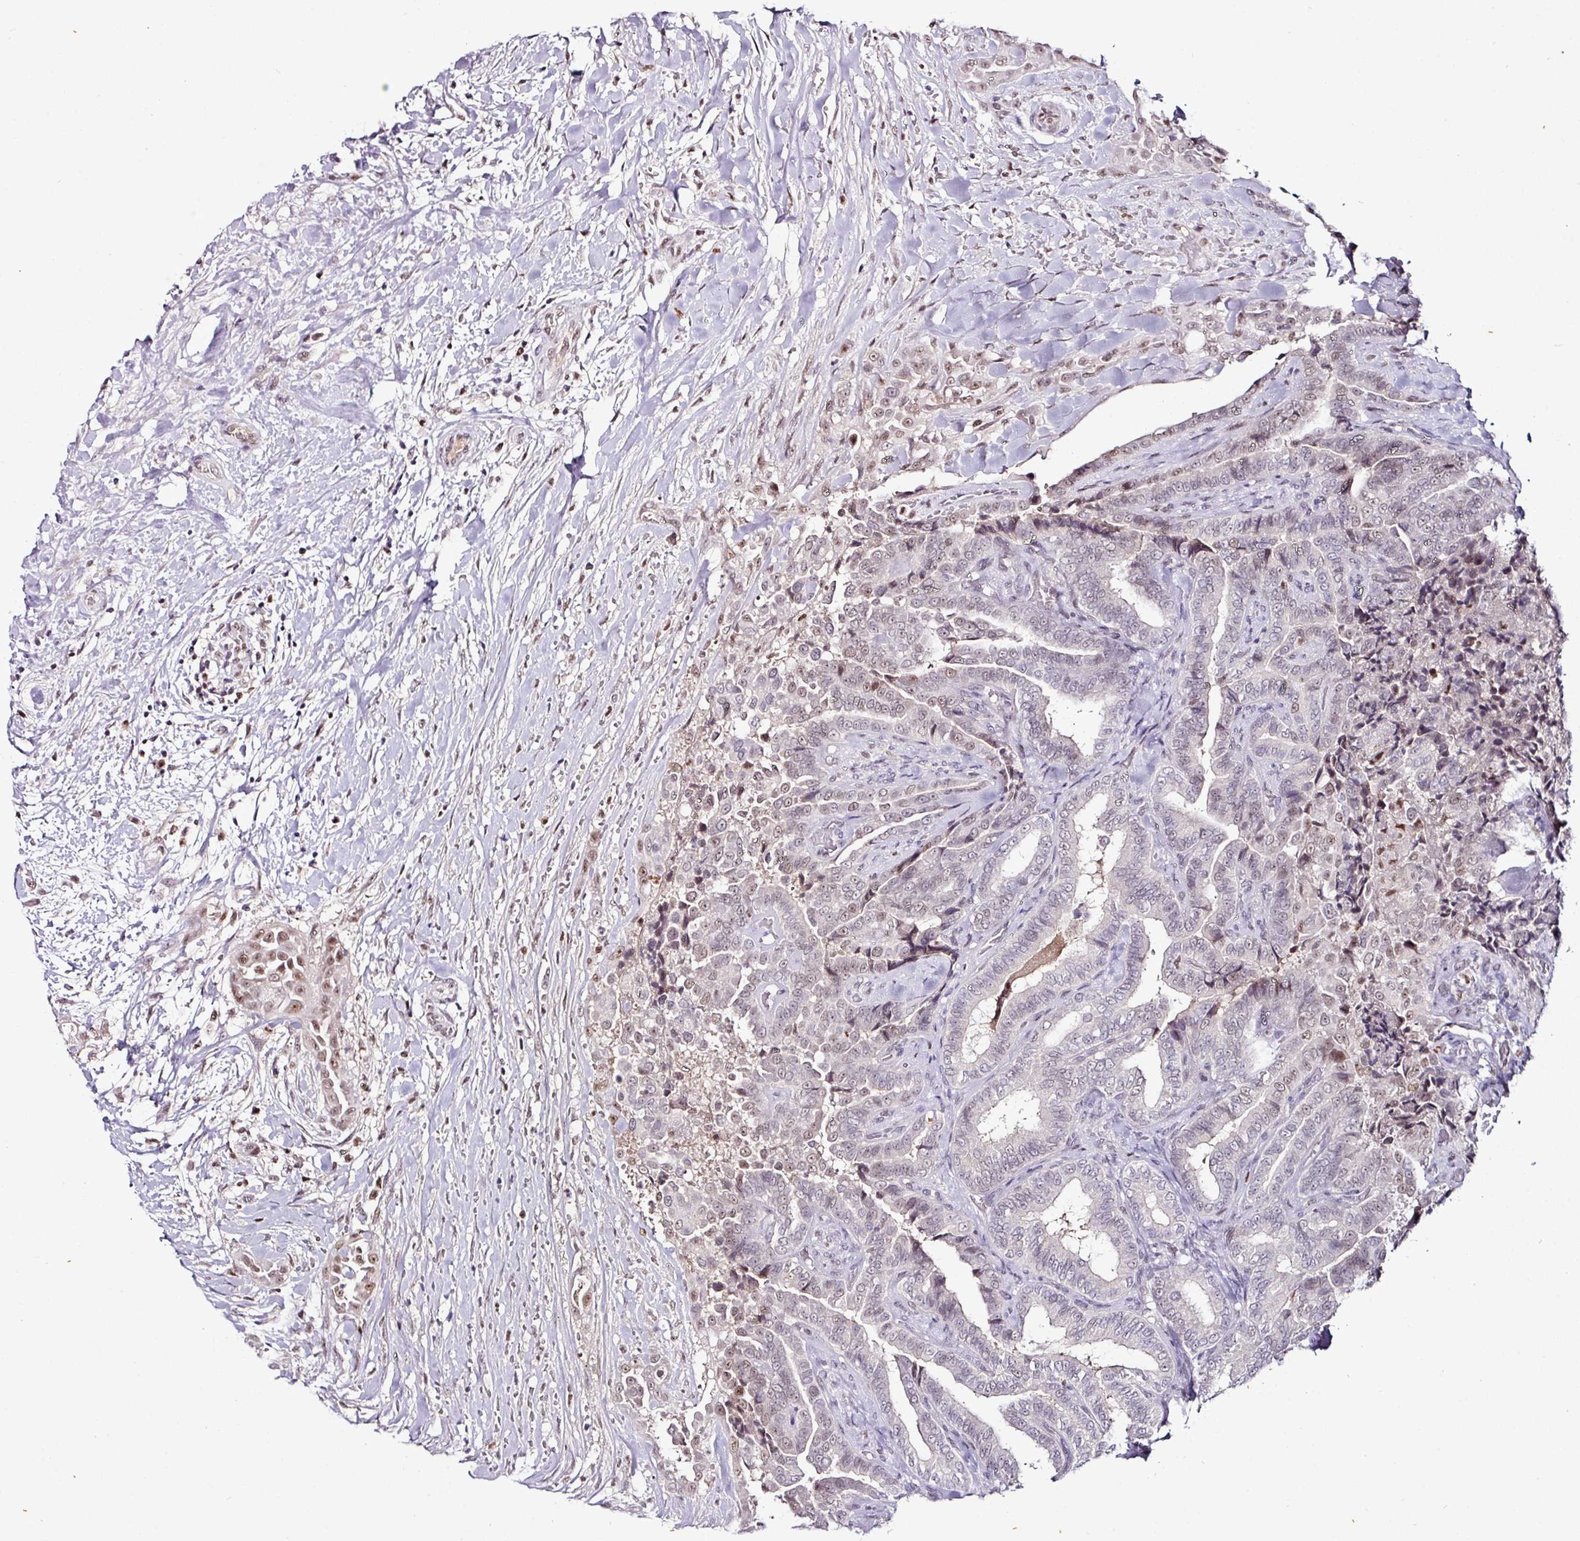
{"staining": {"intensity": "weak", "quantity": "25%-75%", "location": "nuclear"}, "tissue": "thyroid cancer", "cell_type": "Tumor cells", "image_type": "cancer", "snomed": [{"axis": "morphology", "description": "Papillary adenocarcinoma, NOS"}, {"axis": "topography", "description": "Thyroid gland"}], "caption": "This is an image of immunohistochemistry staining of thyroid cancer, which shows weak expression in the nuclear of tumor cells.", "gene": "KLF16", "patient": {"sex": "male", "age": 61}}